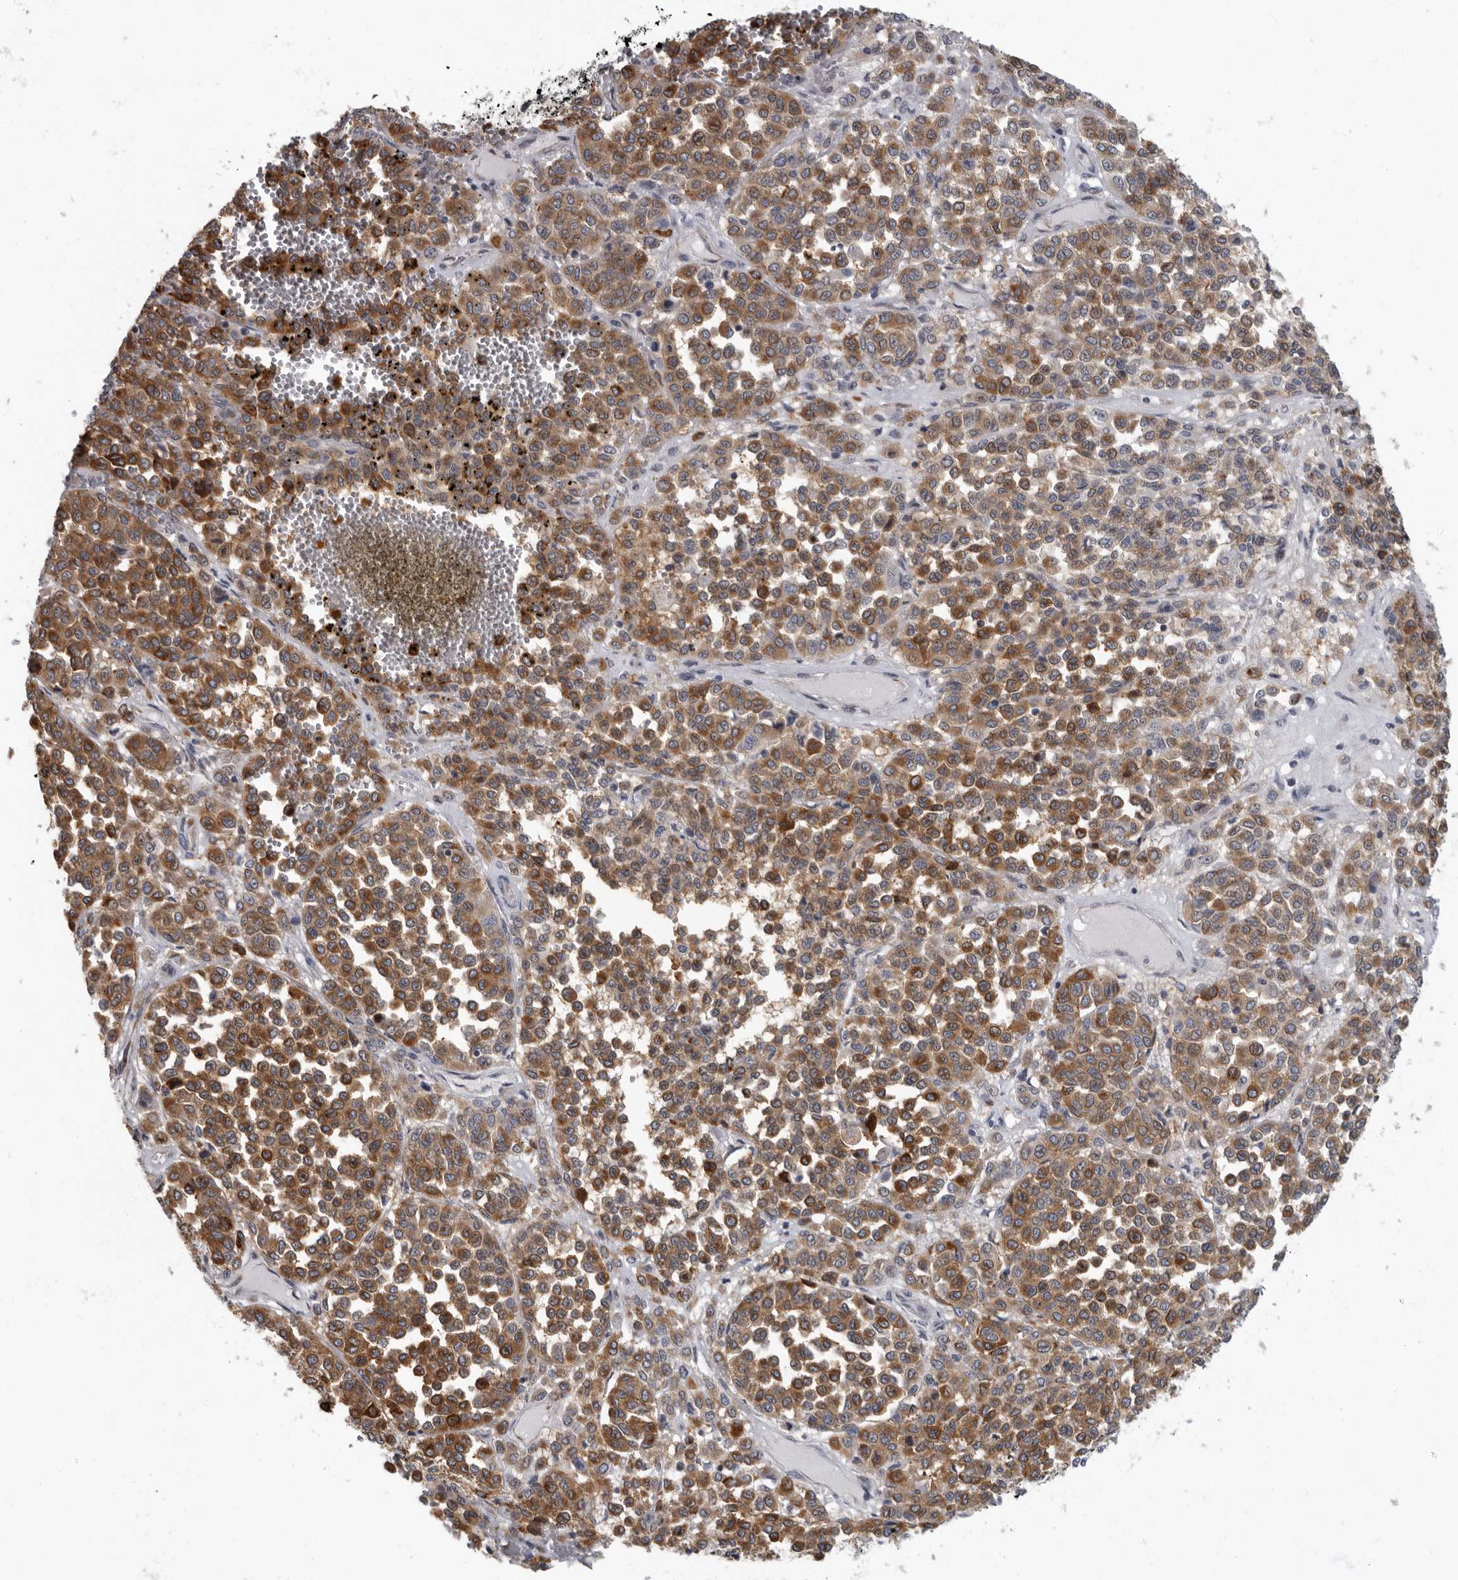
{"staining": {"intensity": "moderate", "quantity": ">75%", "location": "cytoplasmic/membranous"}, "tissue": "melanoma", "cell_type": "Tumor cells", "image_type": "cancer", "snomed": [{"axis": "morphology", "description": "Malignant melanoma, Metastatic site"}, {"axis": "topography", "description": "Pancreas"}], "caption": "Approximately >75% of tumor cells in malignant melanoma (metastatic site) display moderate cytoplasmic/membranous protein staining as visualized by brown immunohistochemical staining.", "gene": "PDCD11", "patient": {"sex": "female", "age": 30}}